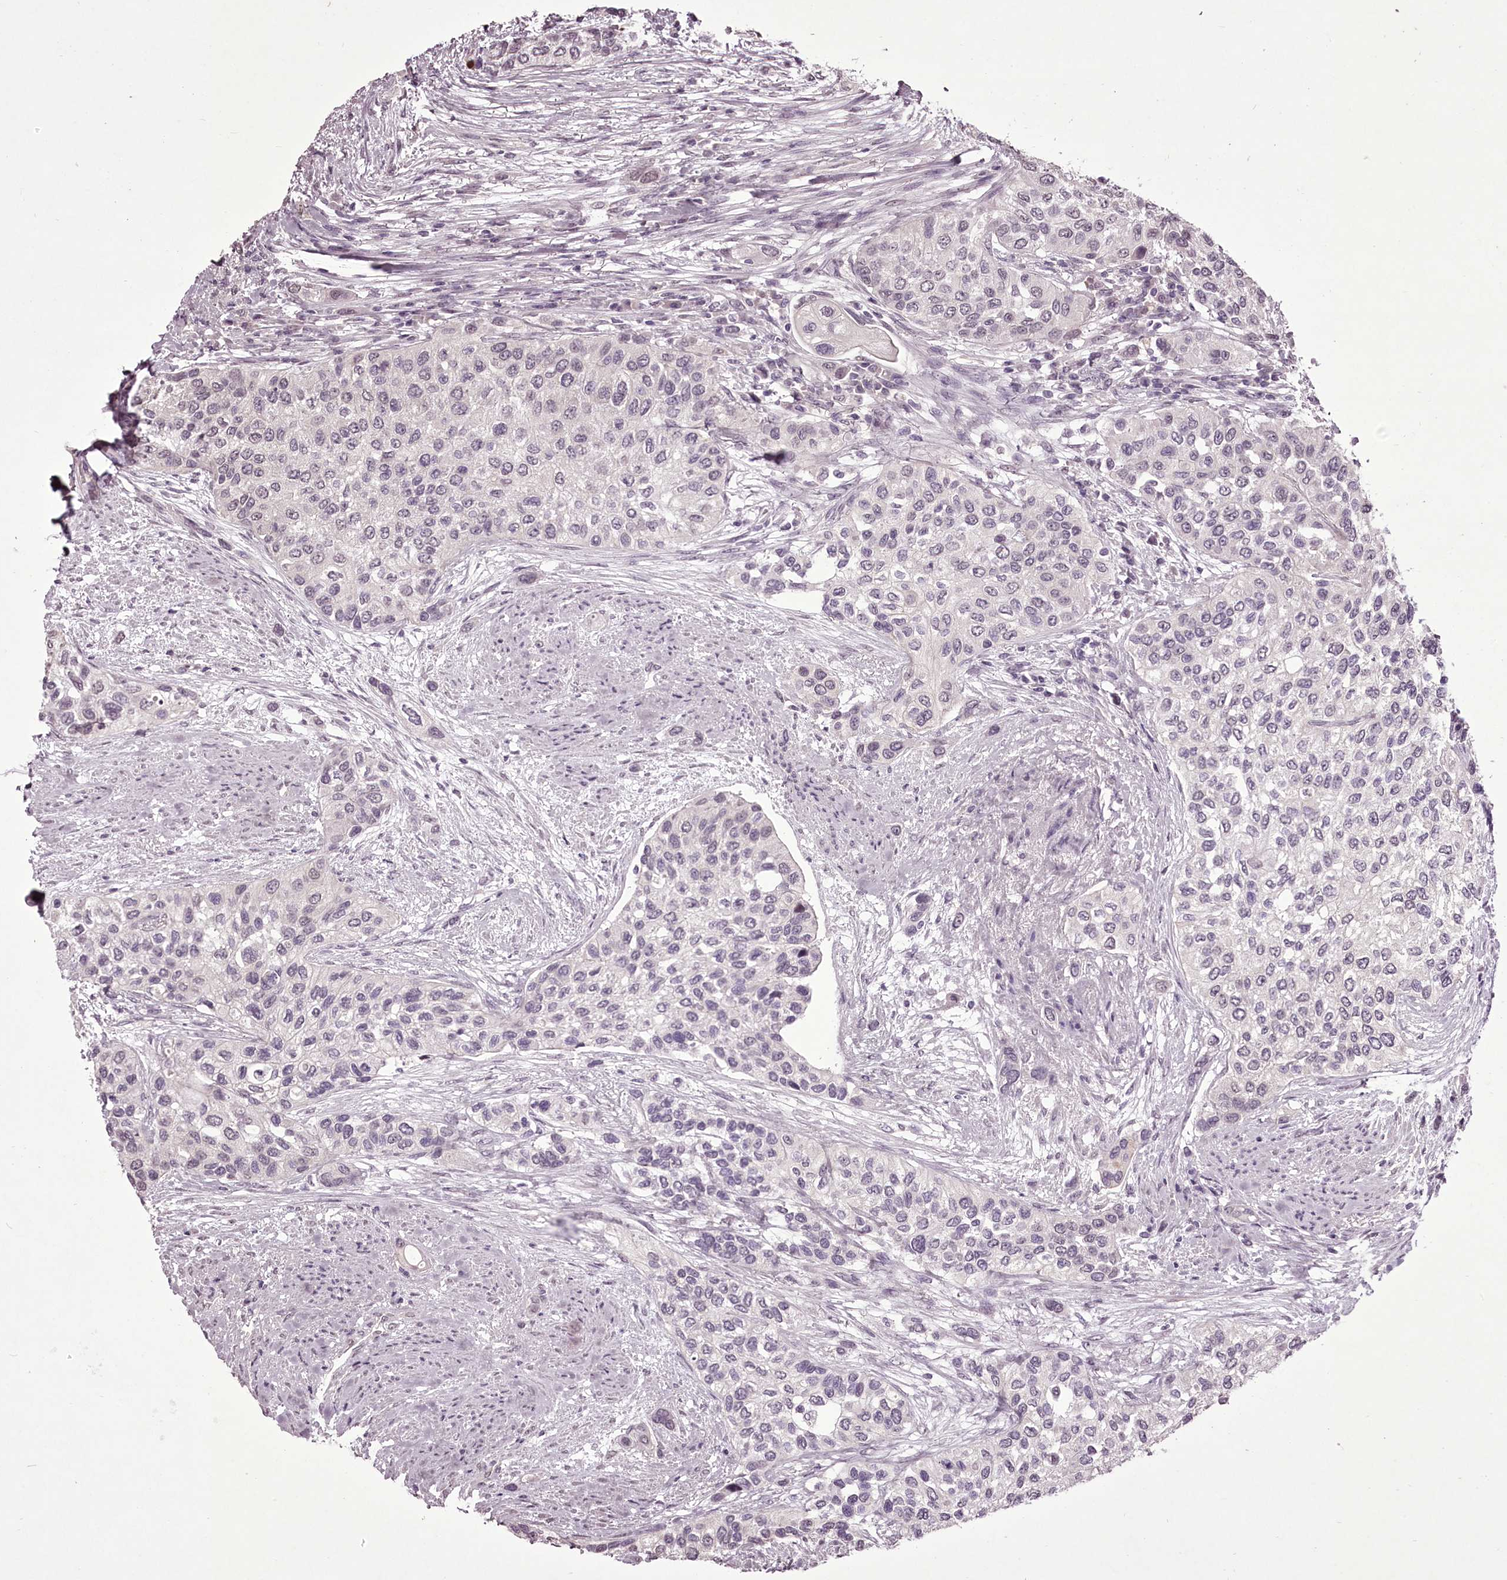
{"staining": {"intensity": "negative", "quantity": "none", "location": "none"}, "tissue": "urothelial cancer", "cell_type": "Tumor cells", "image_type": "cancer", "snomed": [{"axis": "morphology", "description": "Normal tissue, NOS"}, {"axis": "morphology", "description": "Urothelial carcinoma, High grade"}, {"axis": "topography", "description": "Vascular tissue"}, {"axis": "topography", "description": "Urinary bladder"}], "caption": "Immunohistochemical staining of urothelial cancer reveals no significant positivity in tumor cells.", "gene": "C1orf56", "patient": {"sex": "female", "age": 56}}